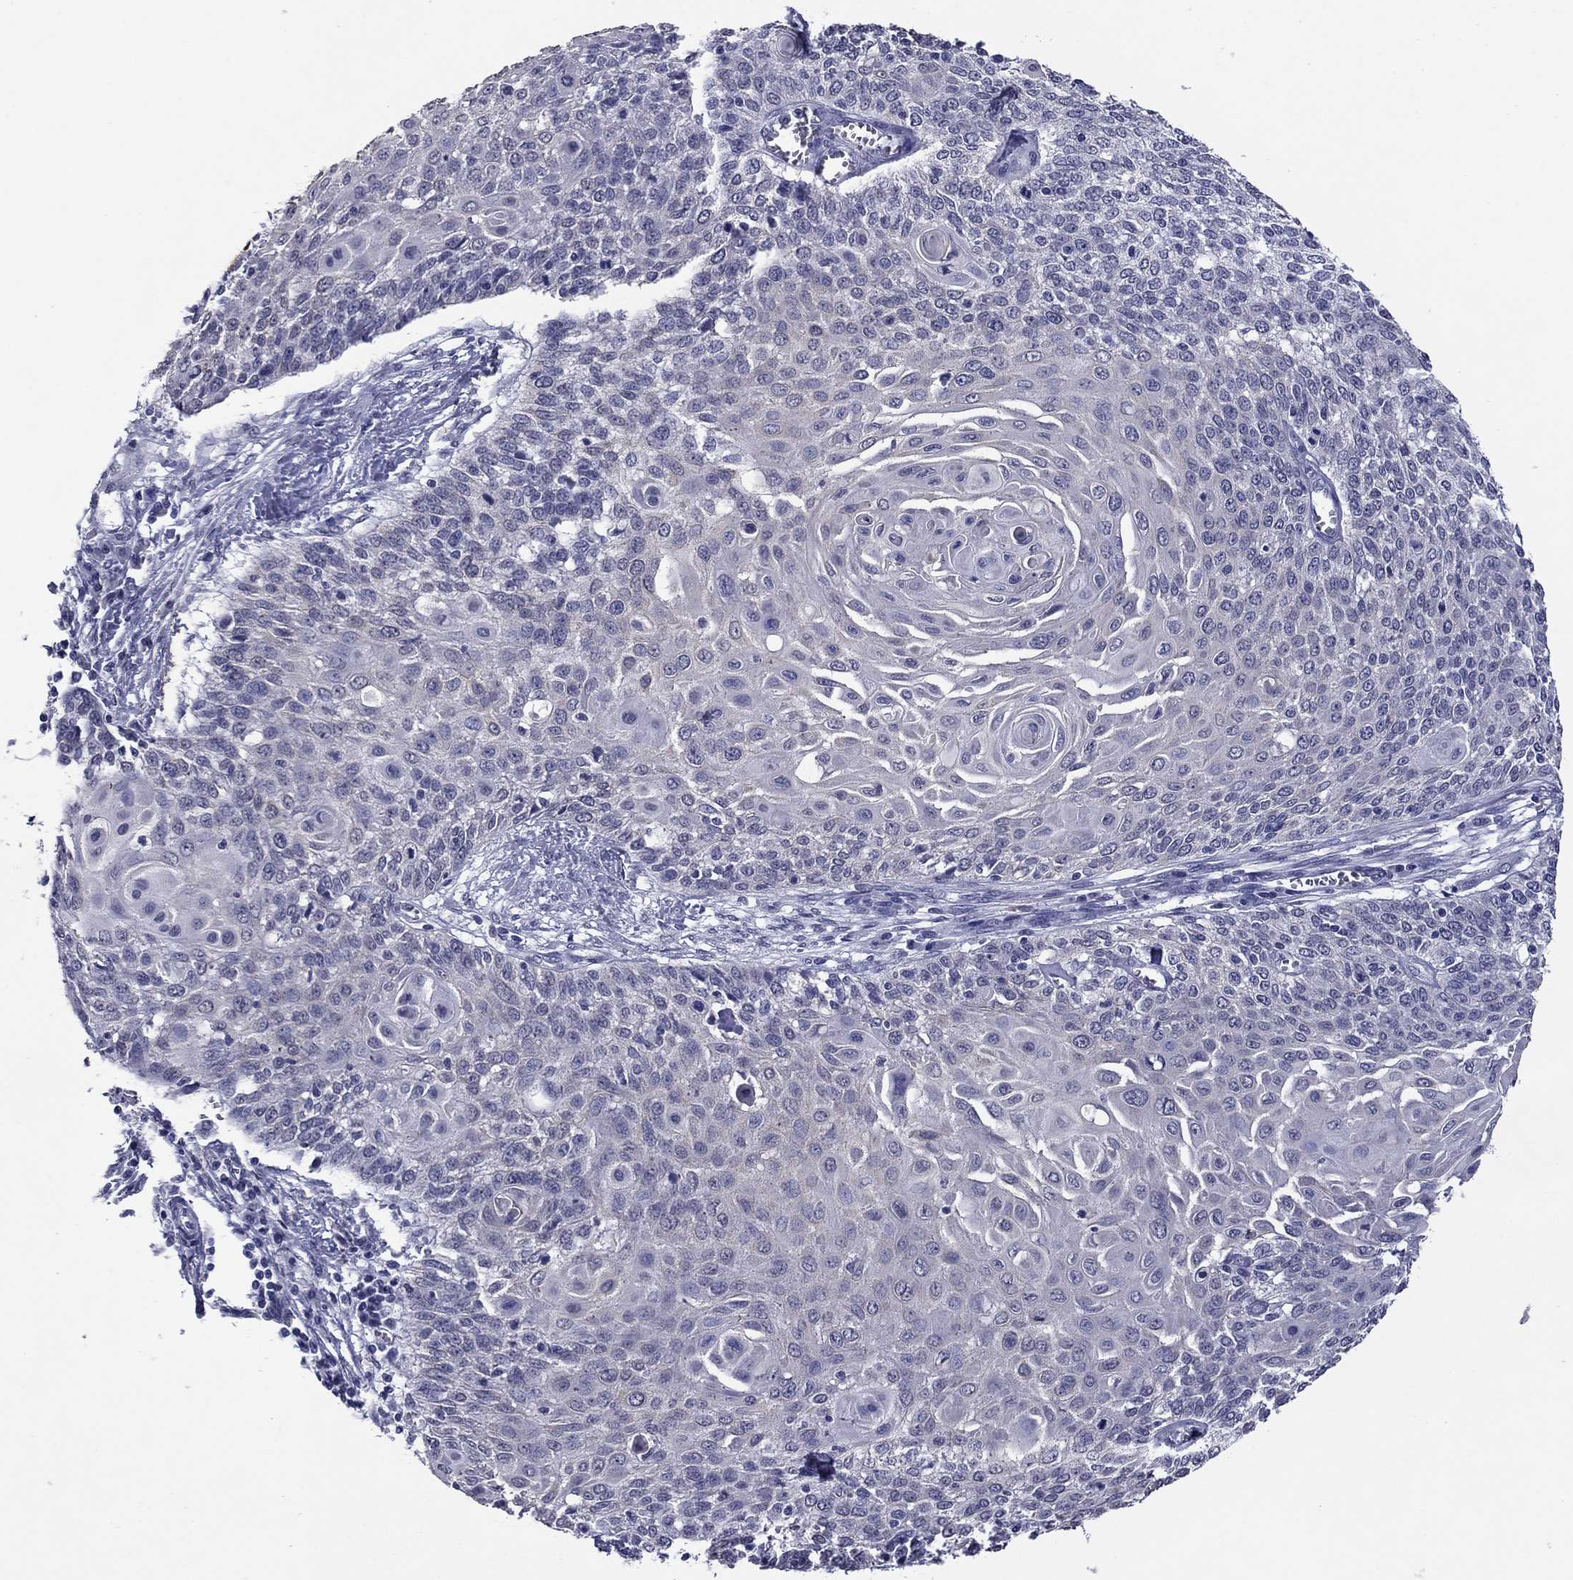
{"staining": {"intensity": "negative", "quantity": "none", "location": "none"}, "tissue": "cervical cancer", "cell_type": "Tumor cells", "image_type": "cancer", "snomed": [{"axis": "morphology", "description": "Squamous cell carcinoma, NOS"}, {"axis": "topography", "description": "Cervix"}], "caption": "This is an IHC image of cervical squamous cell carcinoma. There is no staining in tumor cells.", "gene": "HAO1", "patient": {"sex": "female", "age": 39}}